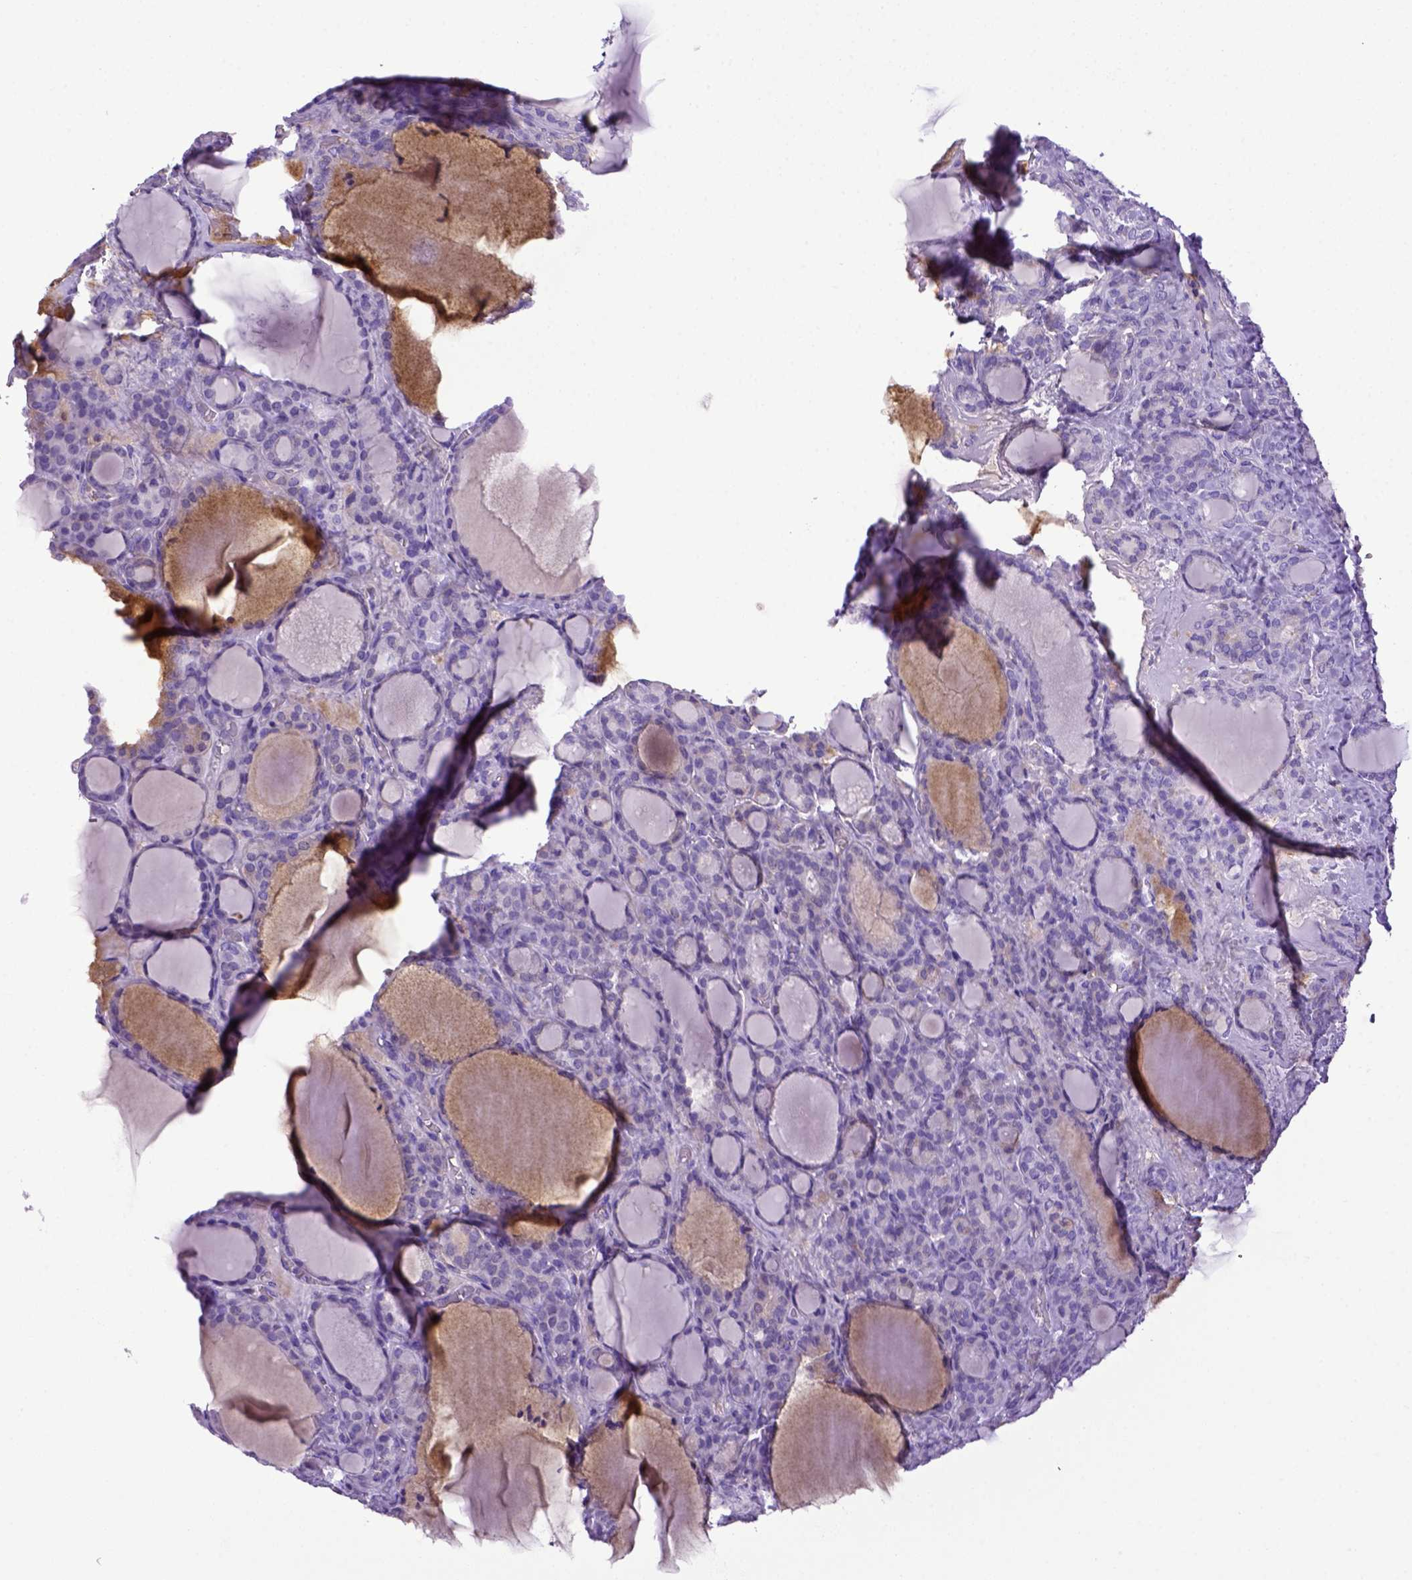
{"staining": {"intensity": "negative", "quantity": "none", "location": "none"}, "tissue": "thyroid cancer", "cell_type": "Tumor cells", "image_type": "cancer", "snomed": [{"axis": "morphology", "description": "Normal tissue, NOS"}, {"axis": "morphology", "description": "Follicular adenoma carcinoma, NOS"}, {"axis": "topography", "description": "Thyroid gland"}], "caption": "Immunohistochemistry photomicrograph of thyroid cancer stained for a protein (brown), which shows no positivity in tumor cells. (DAB (3,3'-diaminobenzidine) immunohistochemistry (IHC) with hematoxylin counter stain).", "gene": "ITIH4", "patient": {"sex": "female", "age": 31}}